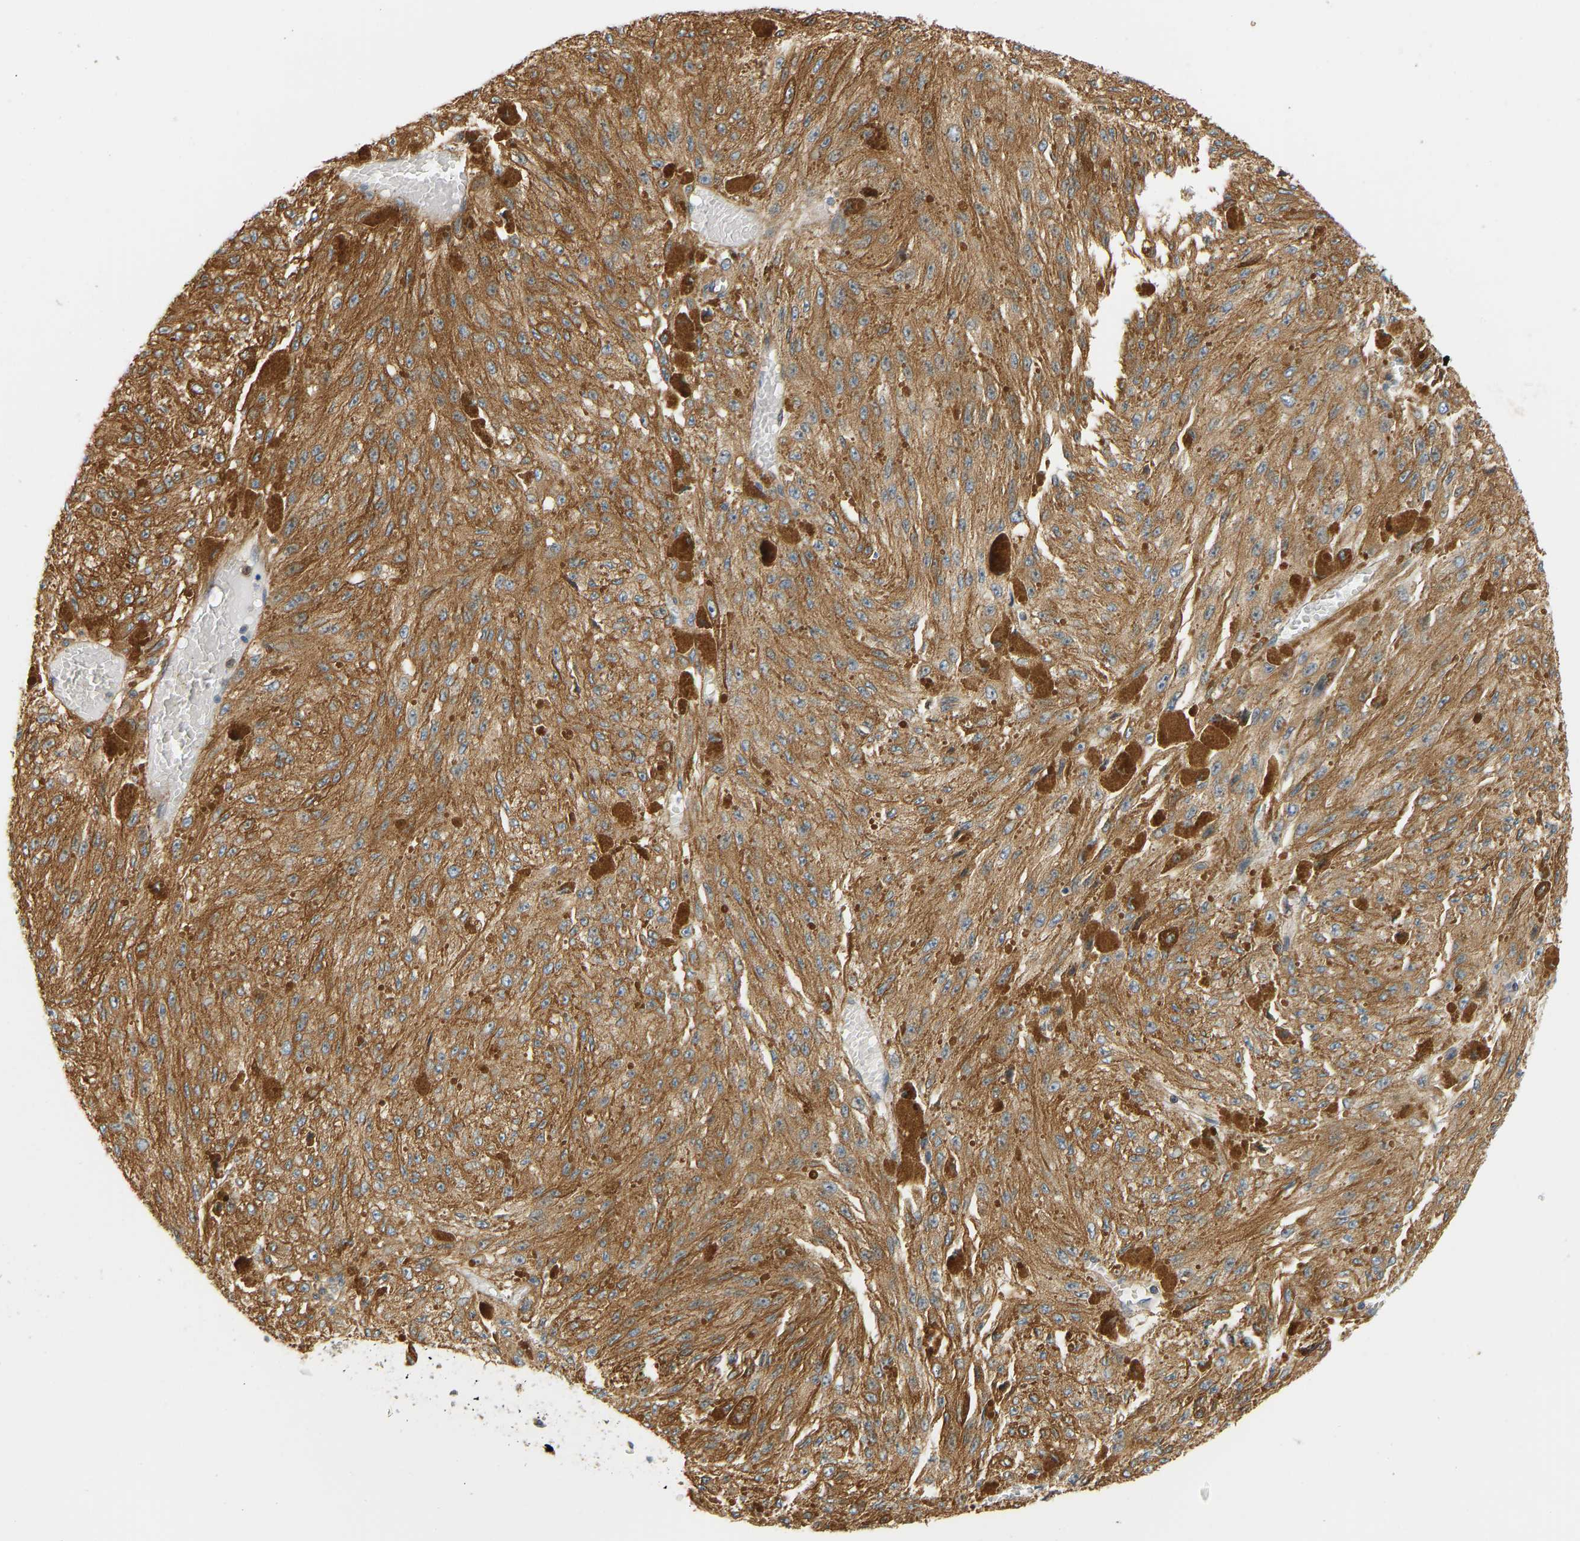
{"staining": {"intensity": "moderate", "quantity": ">75%", "location": "cytoplasmic/membranous"}, "tissue": "melanoma", "cell_type": "Tumor cells", "image_type": "cancer", "snomed": [{"axis": "morphology", "description": "Malignant melanoma, NOS"}, {"axis": "topography", "description": "Other"}], "caption": "The immunohistochemical stain shows moderate cytoplasmic/membranous expression in tumor cells of melanoma tissue.", "gene": "CEP57", "patient": {"sex": "male", "age": 79}}